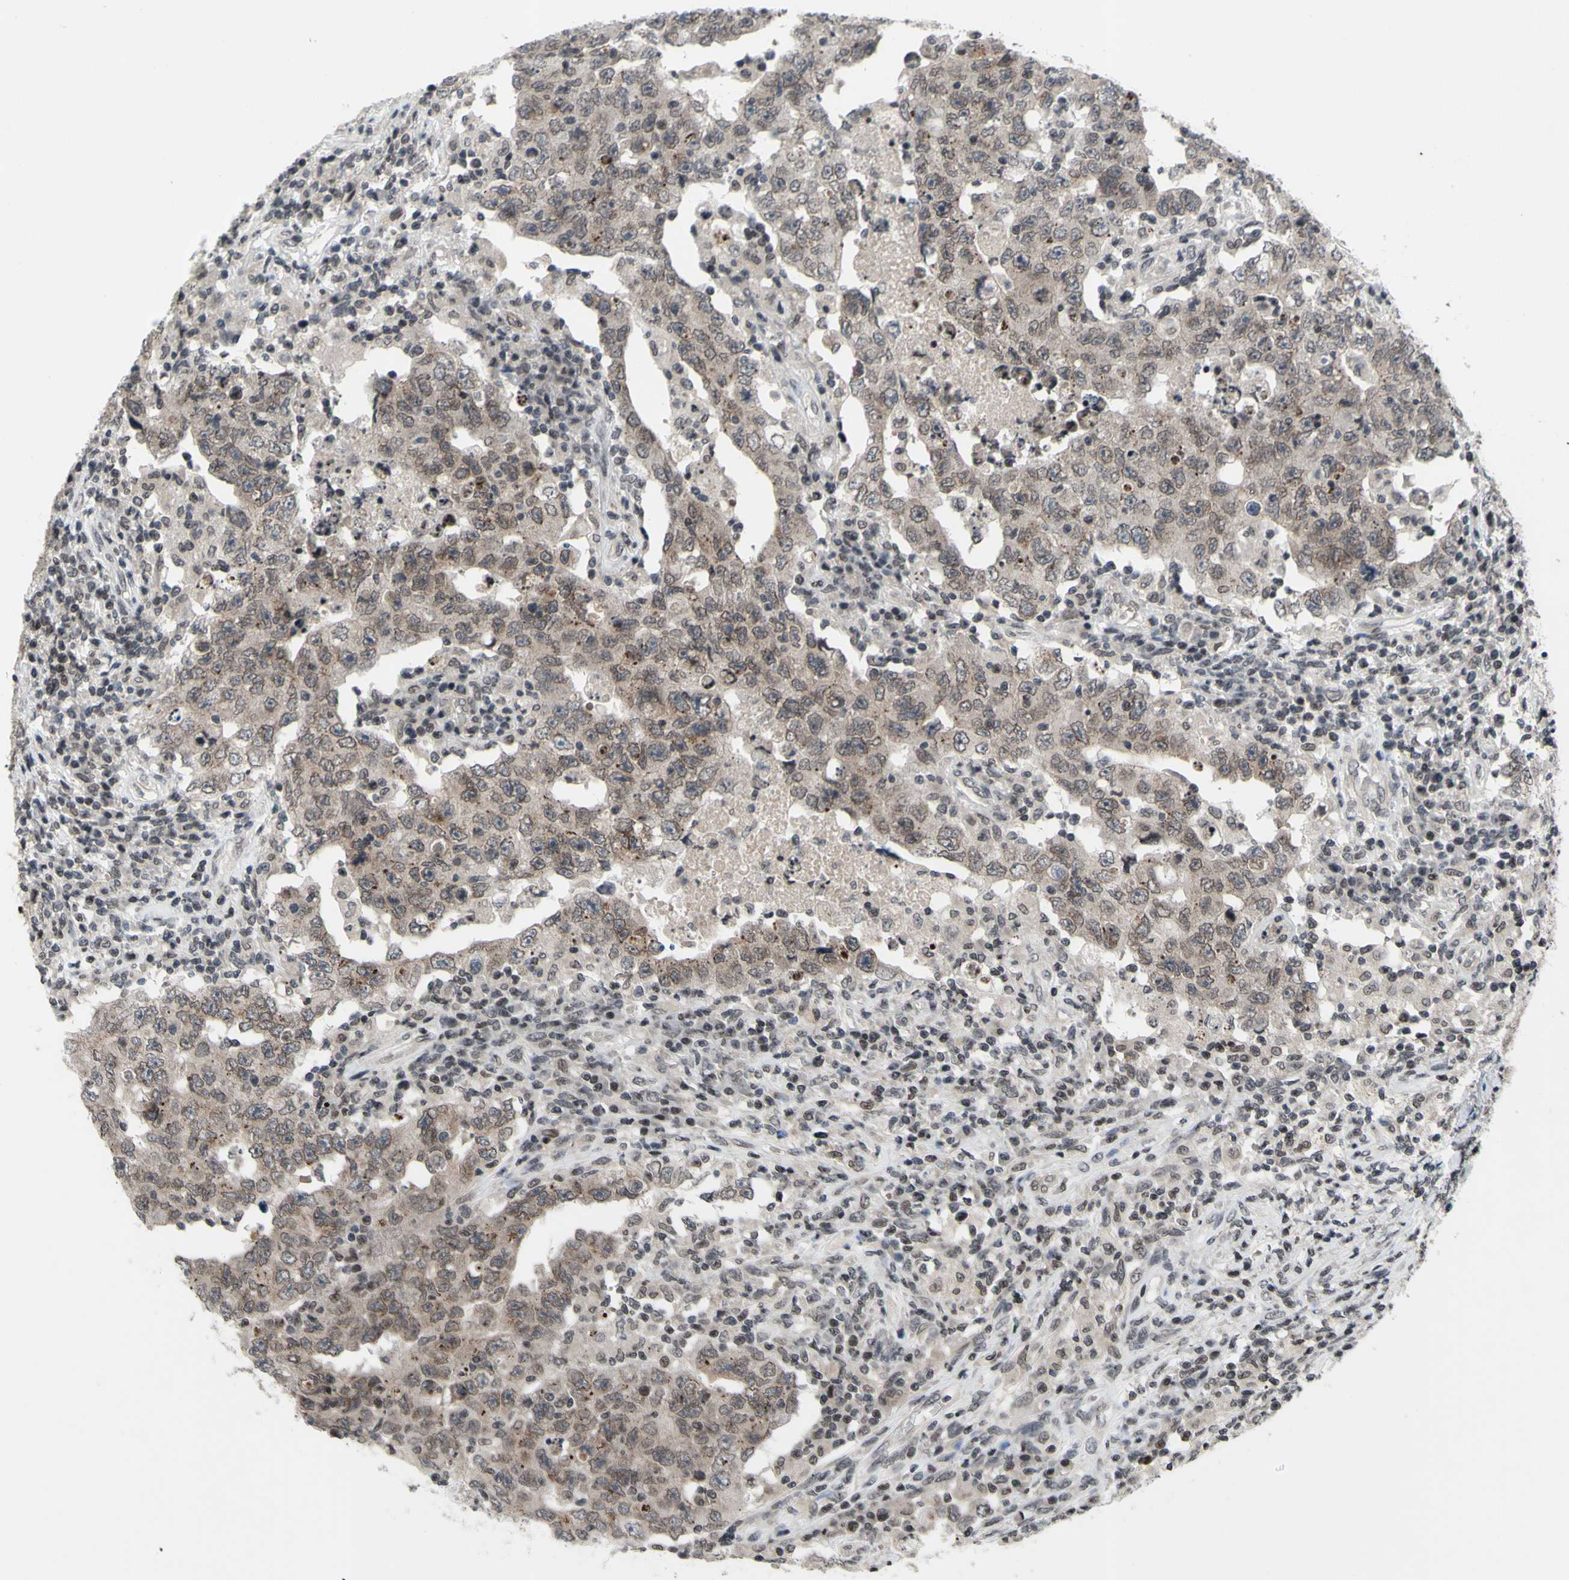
{"staining": {"intensity": "weak", "quantity": "25%-75%", "location": "cytoplasmic/membranous,nuclear"}, "tissue": "testis cancer", "cell_type": "Tumor cells", "image_type": "cancer", "snomed": [{"axis": "morphology", "description": "Carcinoma, Embryonal, NOS"}, {"axis": "topography", "description": "Testis"}], "caption": "This image reveals testis embryonal carcinoma stained with IHC to label a protein in brown. The cytoplasmic/membranous and nuclear of tumor cells show weak positivity for the protein. Nuclei are counter-stained blue.", "gene": "XPO1", "patient": {"sex": "male", "age": 26}}